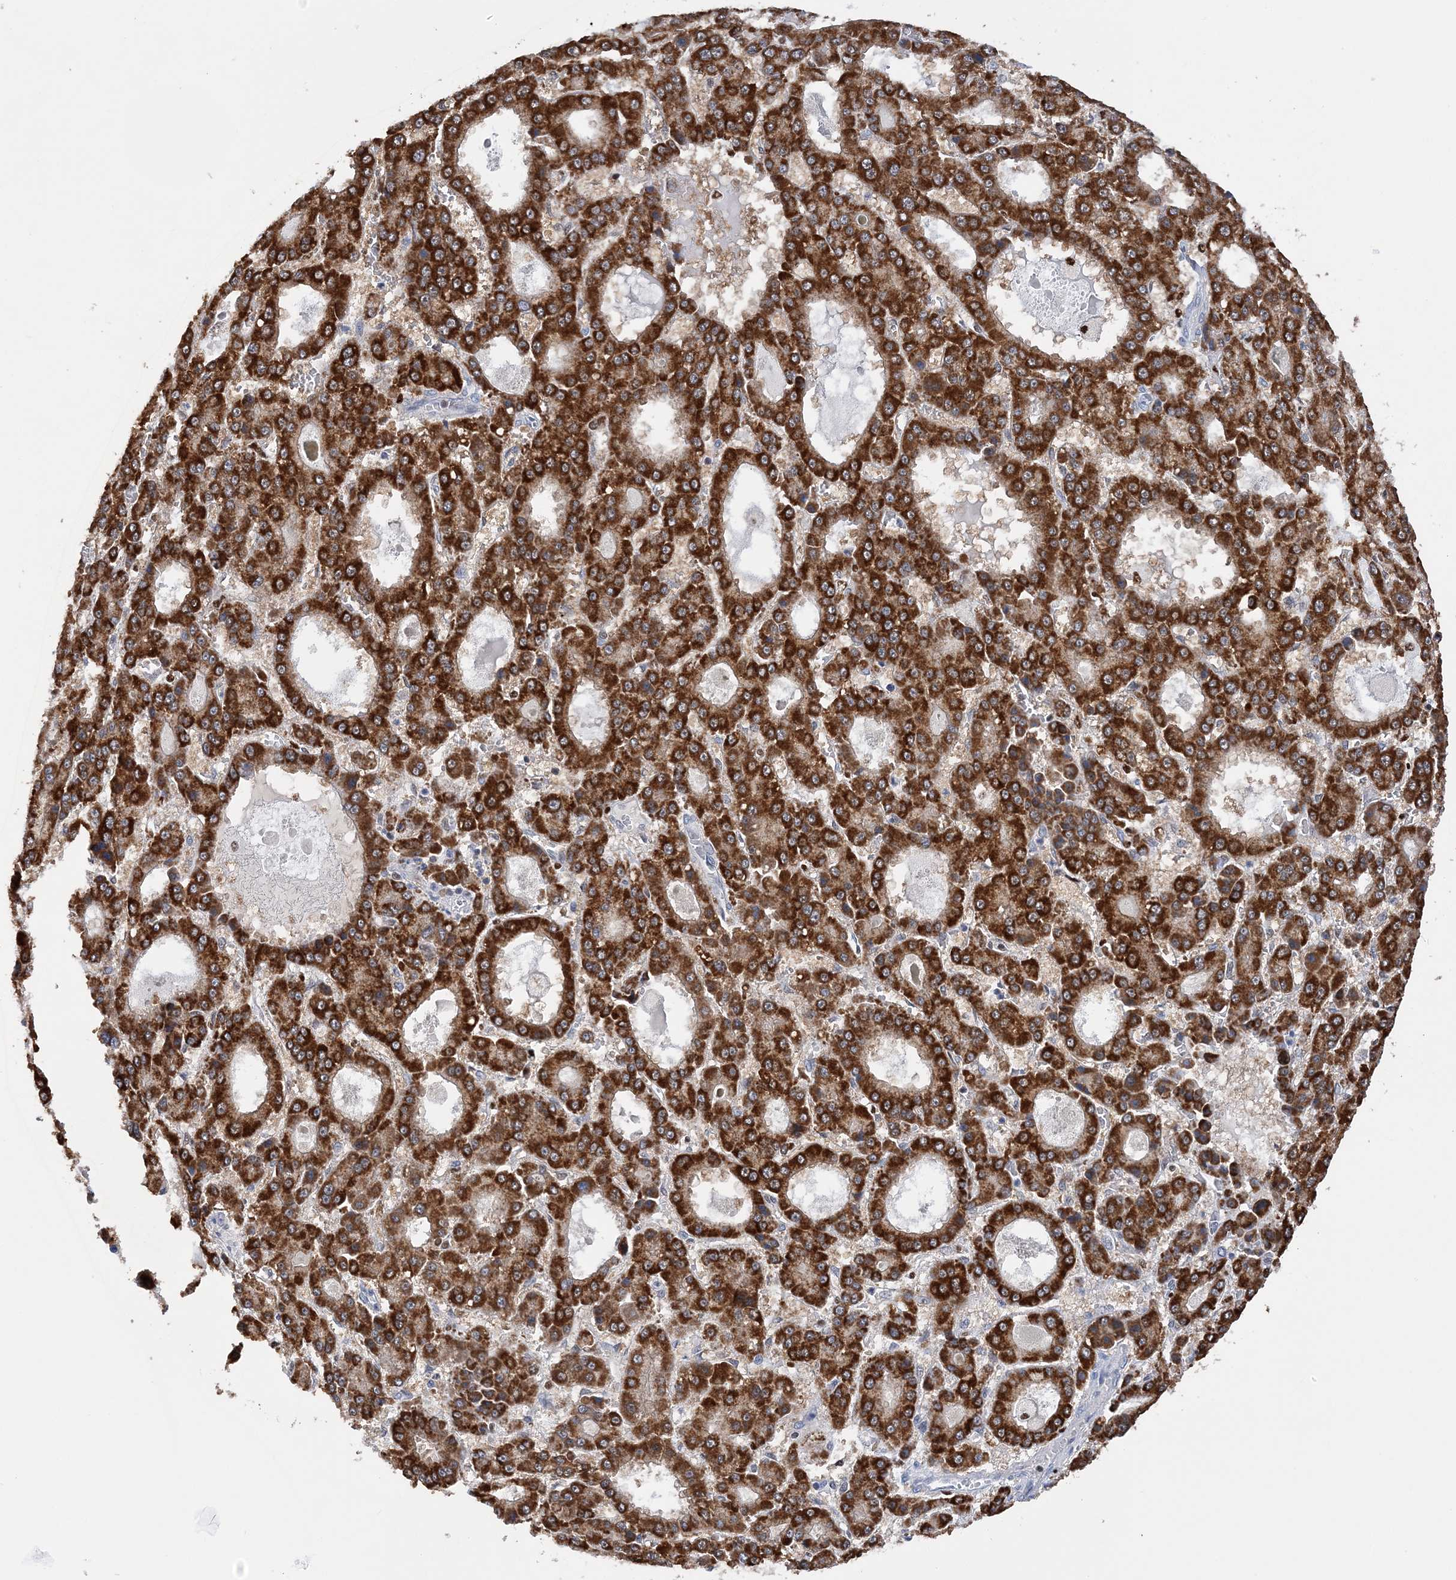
{"staining": {"intensity": "strong", "quantity": ">75%", "location": "cytoplasmic/membranous"}, "tissue": "liver cancer", "cell_type": "Tumor cells", "image_type": "cancer", "snomed": [{"axis": "morphology", "description": "Carcinoma, Hepatocellular, NOS"}, {"axis": "topography", "description": "Liver"}], "caption": "Strong cytoplasmic/membranous staining is identified in about >75% of tumor cells in liver cancer.", "gene": "NIT2", "patient": {"sex": "male", "age": 70}}